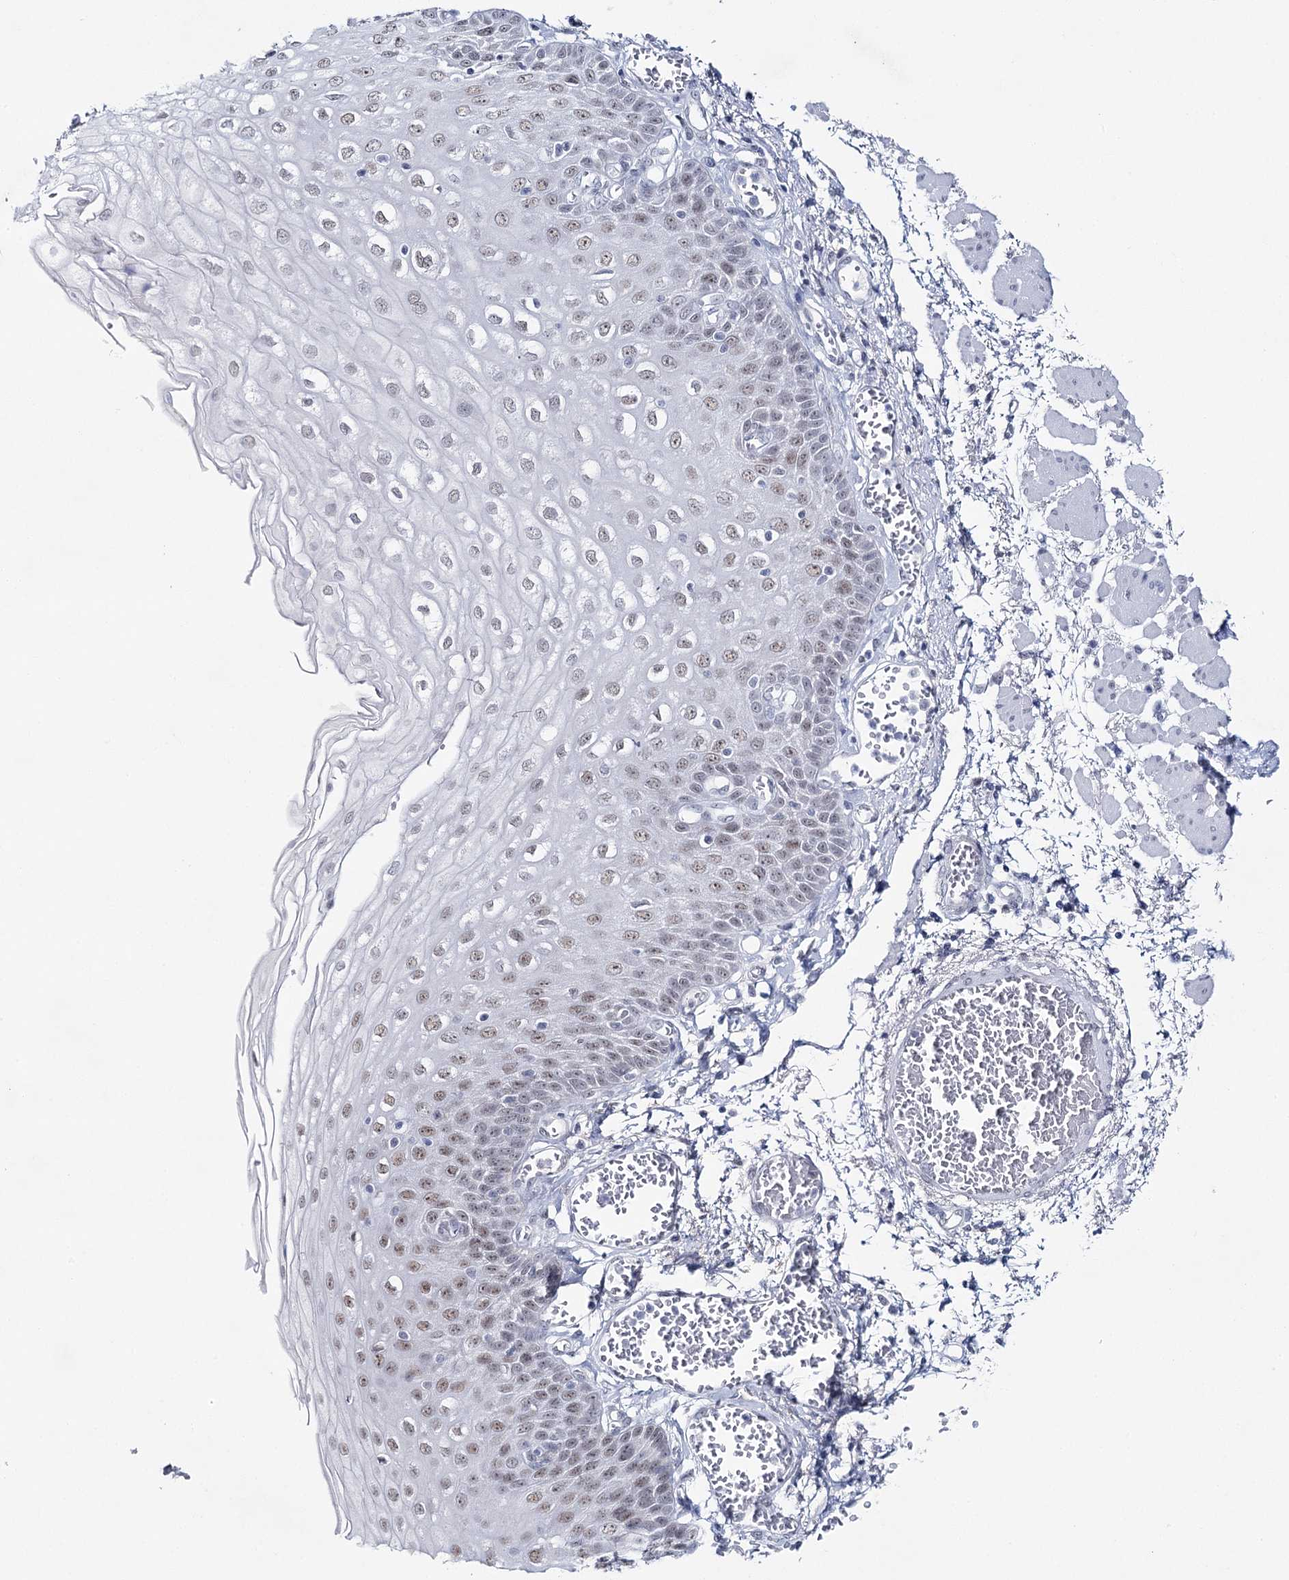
{"staining": {"intensity": "weak", "quantity": "25%-75%", "location": "nuclear"}, "tissue": "esophagus", "cell_type": "Squamous epithelial cells", "image_type": "normal", "snomed": [{"axis": "morphology", "description": "Normal tissue, NOS"}, {"axis": "topography", "description": "Esophagus"}], "caption": "Protein positivity by immunohistochemistry (IHC) shows weak nuclear staining in about 25%-75% of squamous epithelial cells in normal esophagus.", "gene": "ZC3H8", "patient": {"sex": "male", "age": 81}}